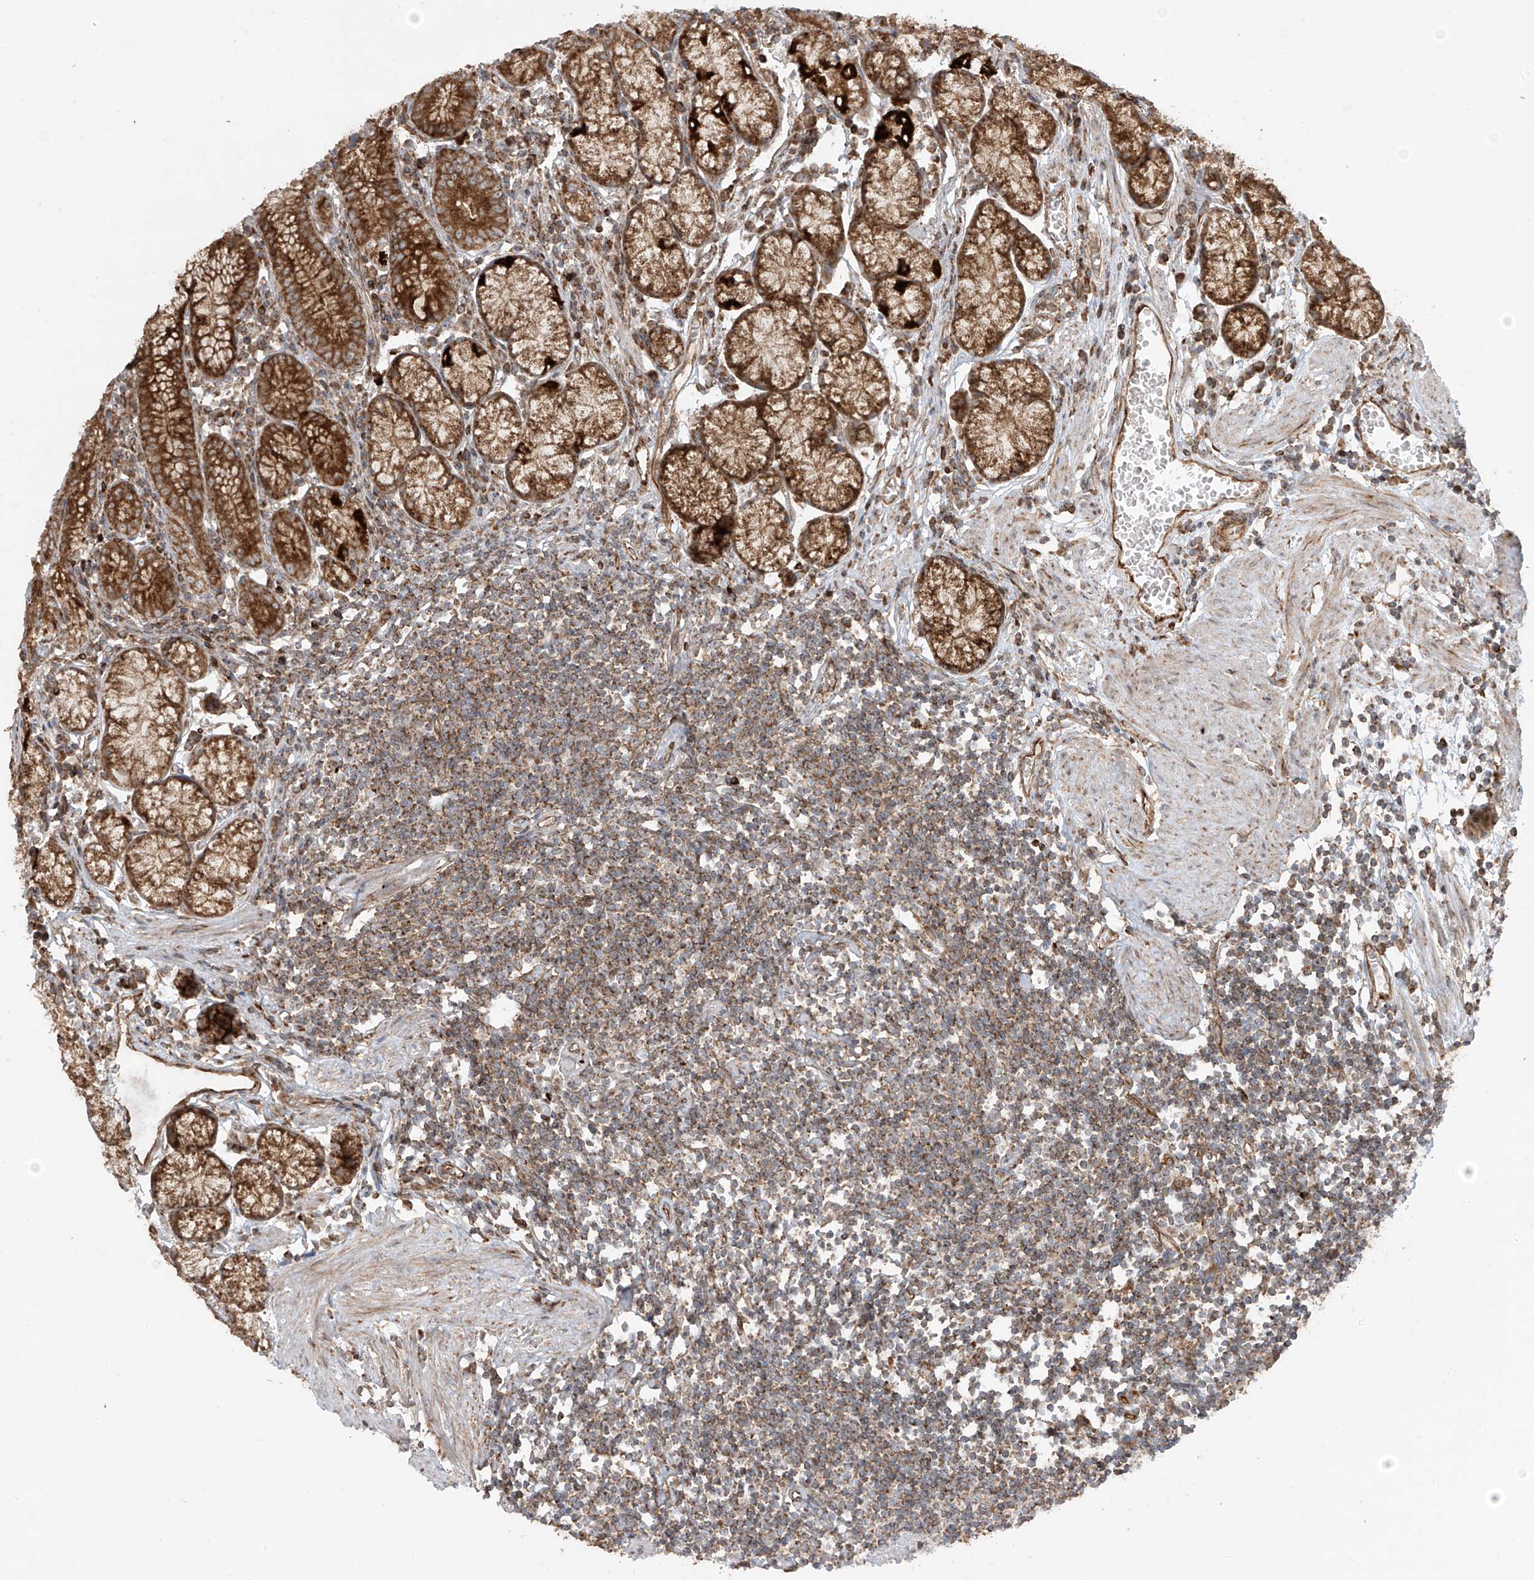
{"staining": {"intensity": "strong", "quantity": ">75%", "location": "cytoplasmic/membranous"}, "tissue": "stomach", "cell_type": "Glandular cells", "image_type": "normal", "snomed": [{"axis": "morphology", "description": "Normal tissue, NOS"}, {"axis": "topography", "description": "Stomach"}], "caption": "DAB immunohistochemical staining of unremarkable stomach demonstrates strong cytoplasmic/membranous protein staining in about >75% of glandular cells. (DAB = brown stain, brightfield microscopy at high magnification).", "gene": "EIF5B", "patient": {"sex": "male", "age": 55}}